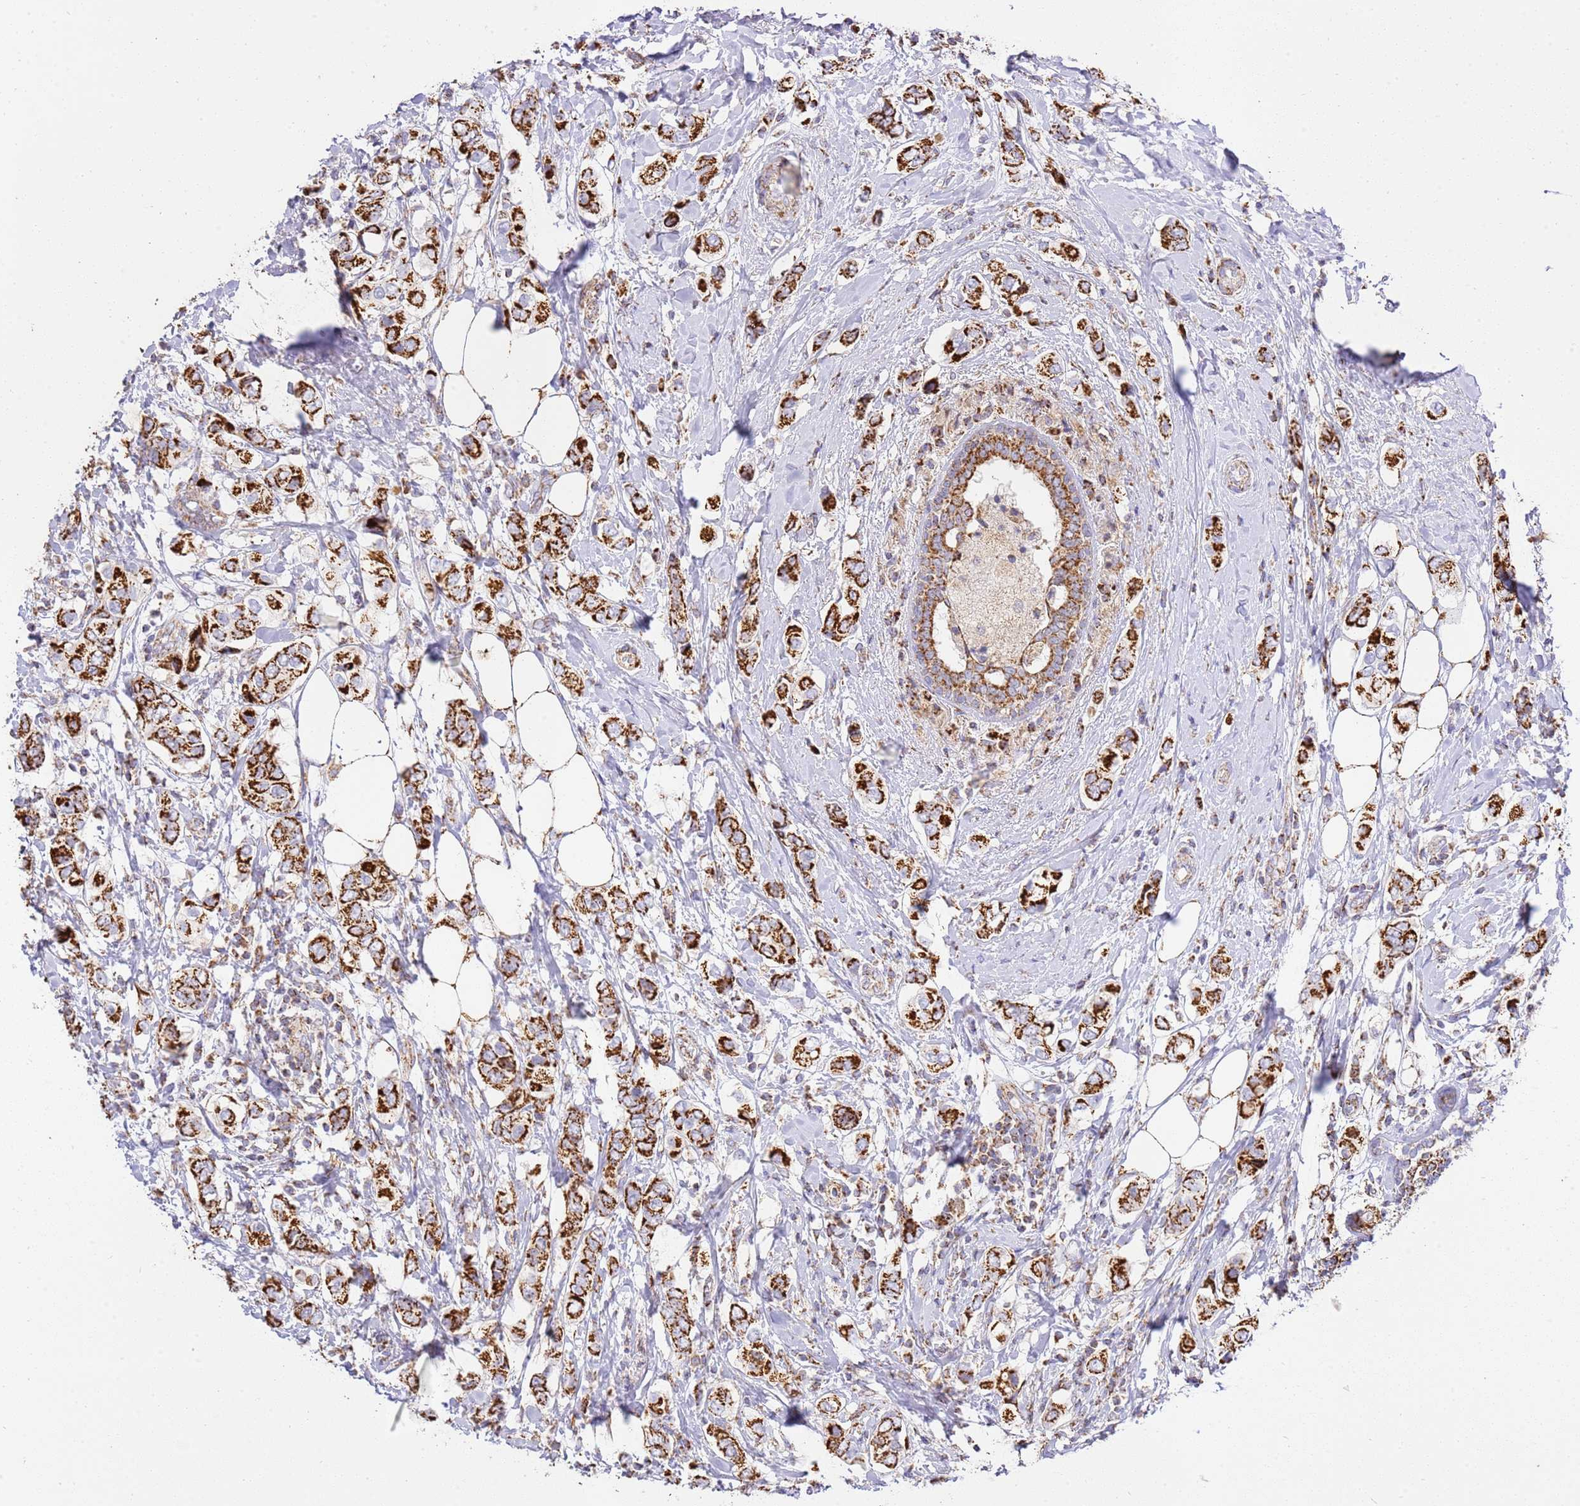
{"staining": {"intensity": "strong", "quantity": ">75%", "location": "cytoplasmic/membranous"}, "tissue": "breast cancer", "cell_type": "Tumor cells", "image_type": "cancer", "snomed": [{"axis": "morphology", "description": "Lobular carcinoma"}, {"axis": "topography", "description": "Breast"}], "caption": "A brown stain shows strong cytoplasmic/membranous expression of a protein in breast cancer tumor cells. The staining was performed using DAB to visualize the protein expression in brown, while the nuclei were stained in blue with hematoxylin (Magnification: 20x).", "gene": "ZBTB39", "patient": {"sex": "female", "age": 51}}